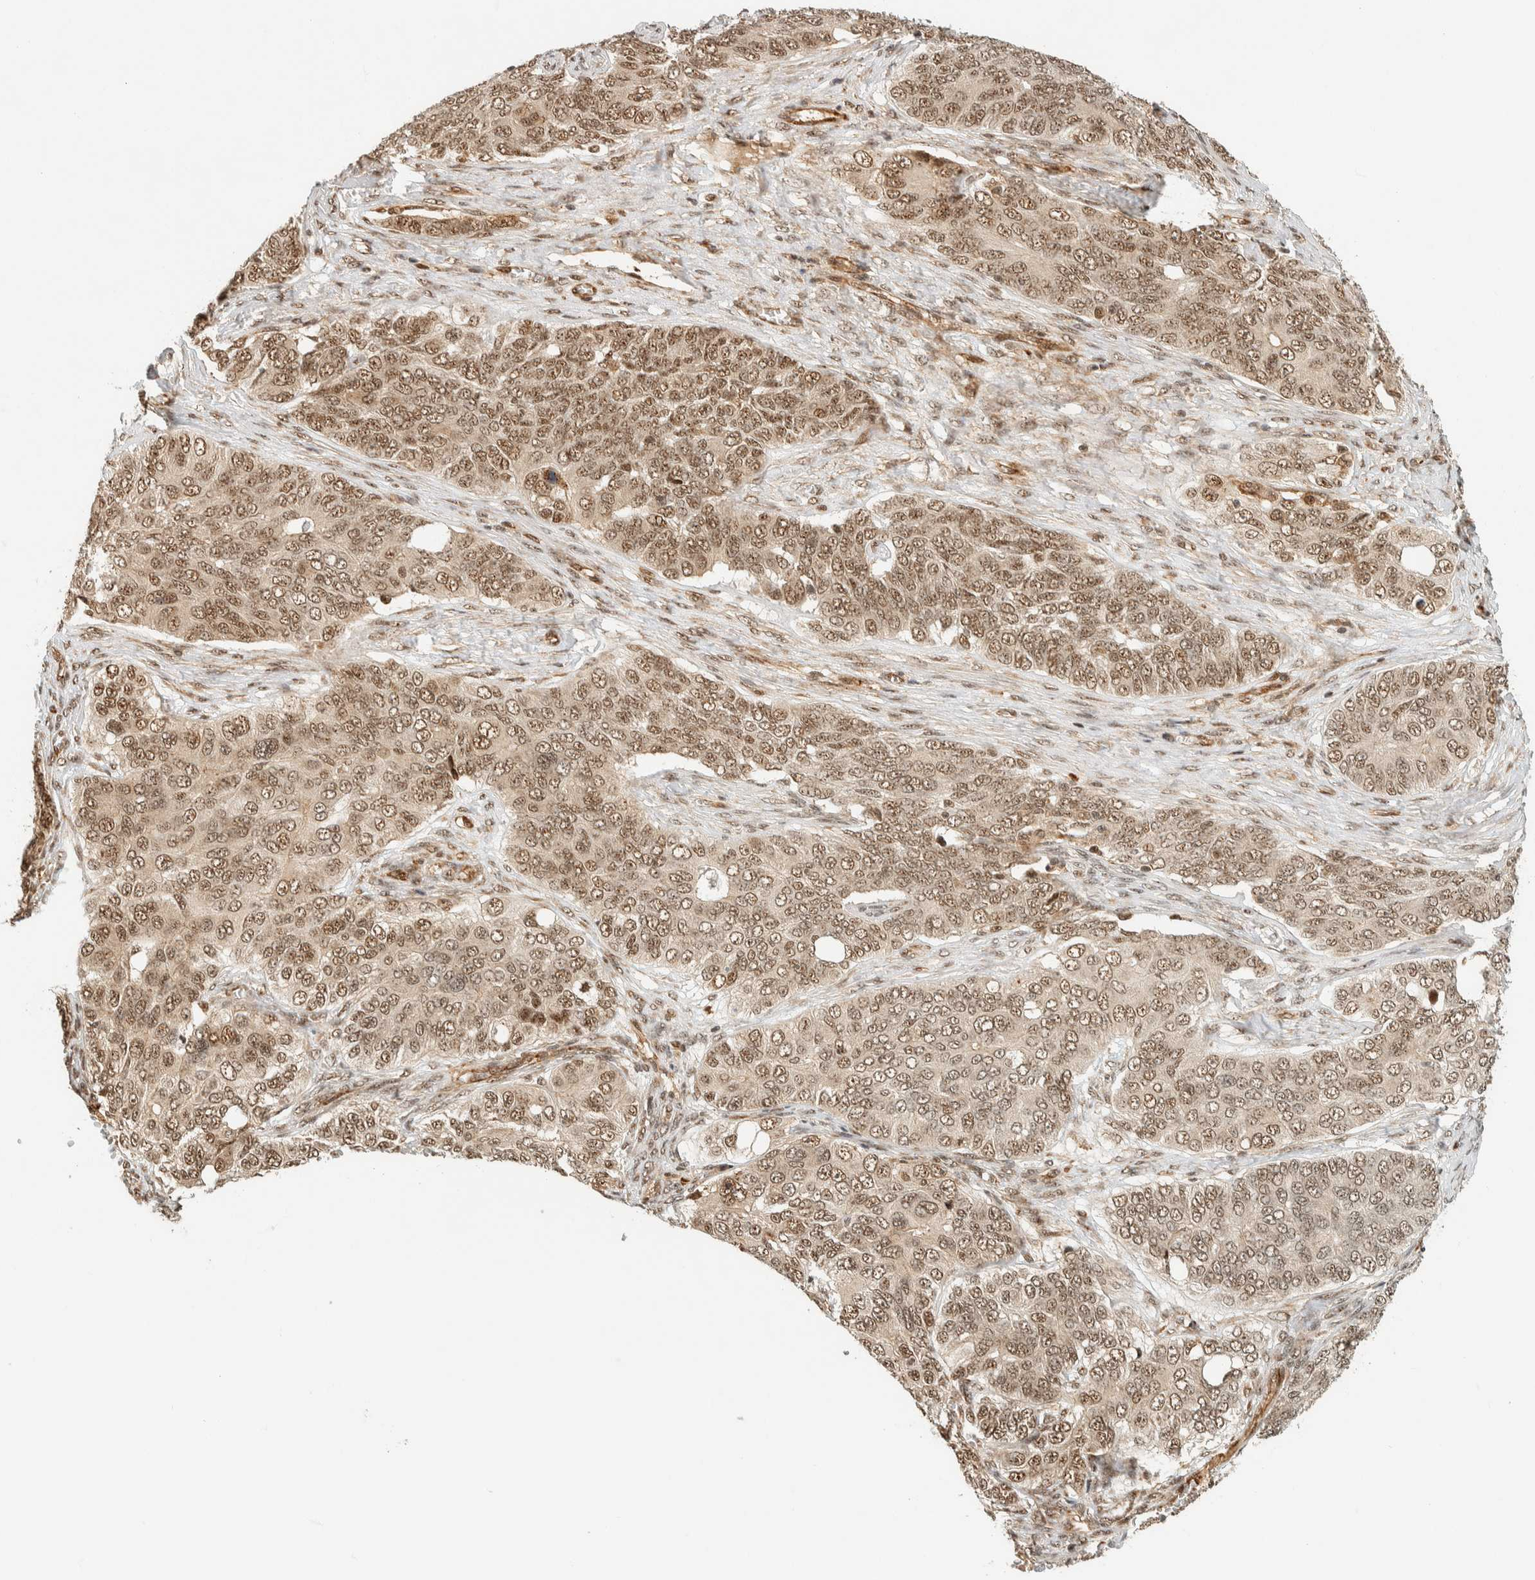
{"staining": {"intensity": "moderate", "quantity": ">75%", "location": "nuclear"}, "tissue": "ovarian cancer", "cell_type": "Tumor cells", "image_type": "cancer", "snomed": [{"axis": "morphology", "description": "Carcinoma, endometroid"}, {"axis": "topography", "description": "Ovary"}], "caption": "Ovarian endometroid carcinoma stained with immunohistochemistry (IHC) reveals moderate nuclear staining in about >75% of tumor cells. (Stains: DAB (3,3'-diaminobenzidine) in brown, nuclei in blue, Microscopy: brightfield microscopy at high magnification).", "gene": "SIK1", "patient": {"sex": "female", "age": 51}}